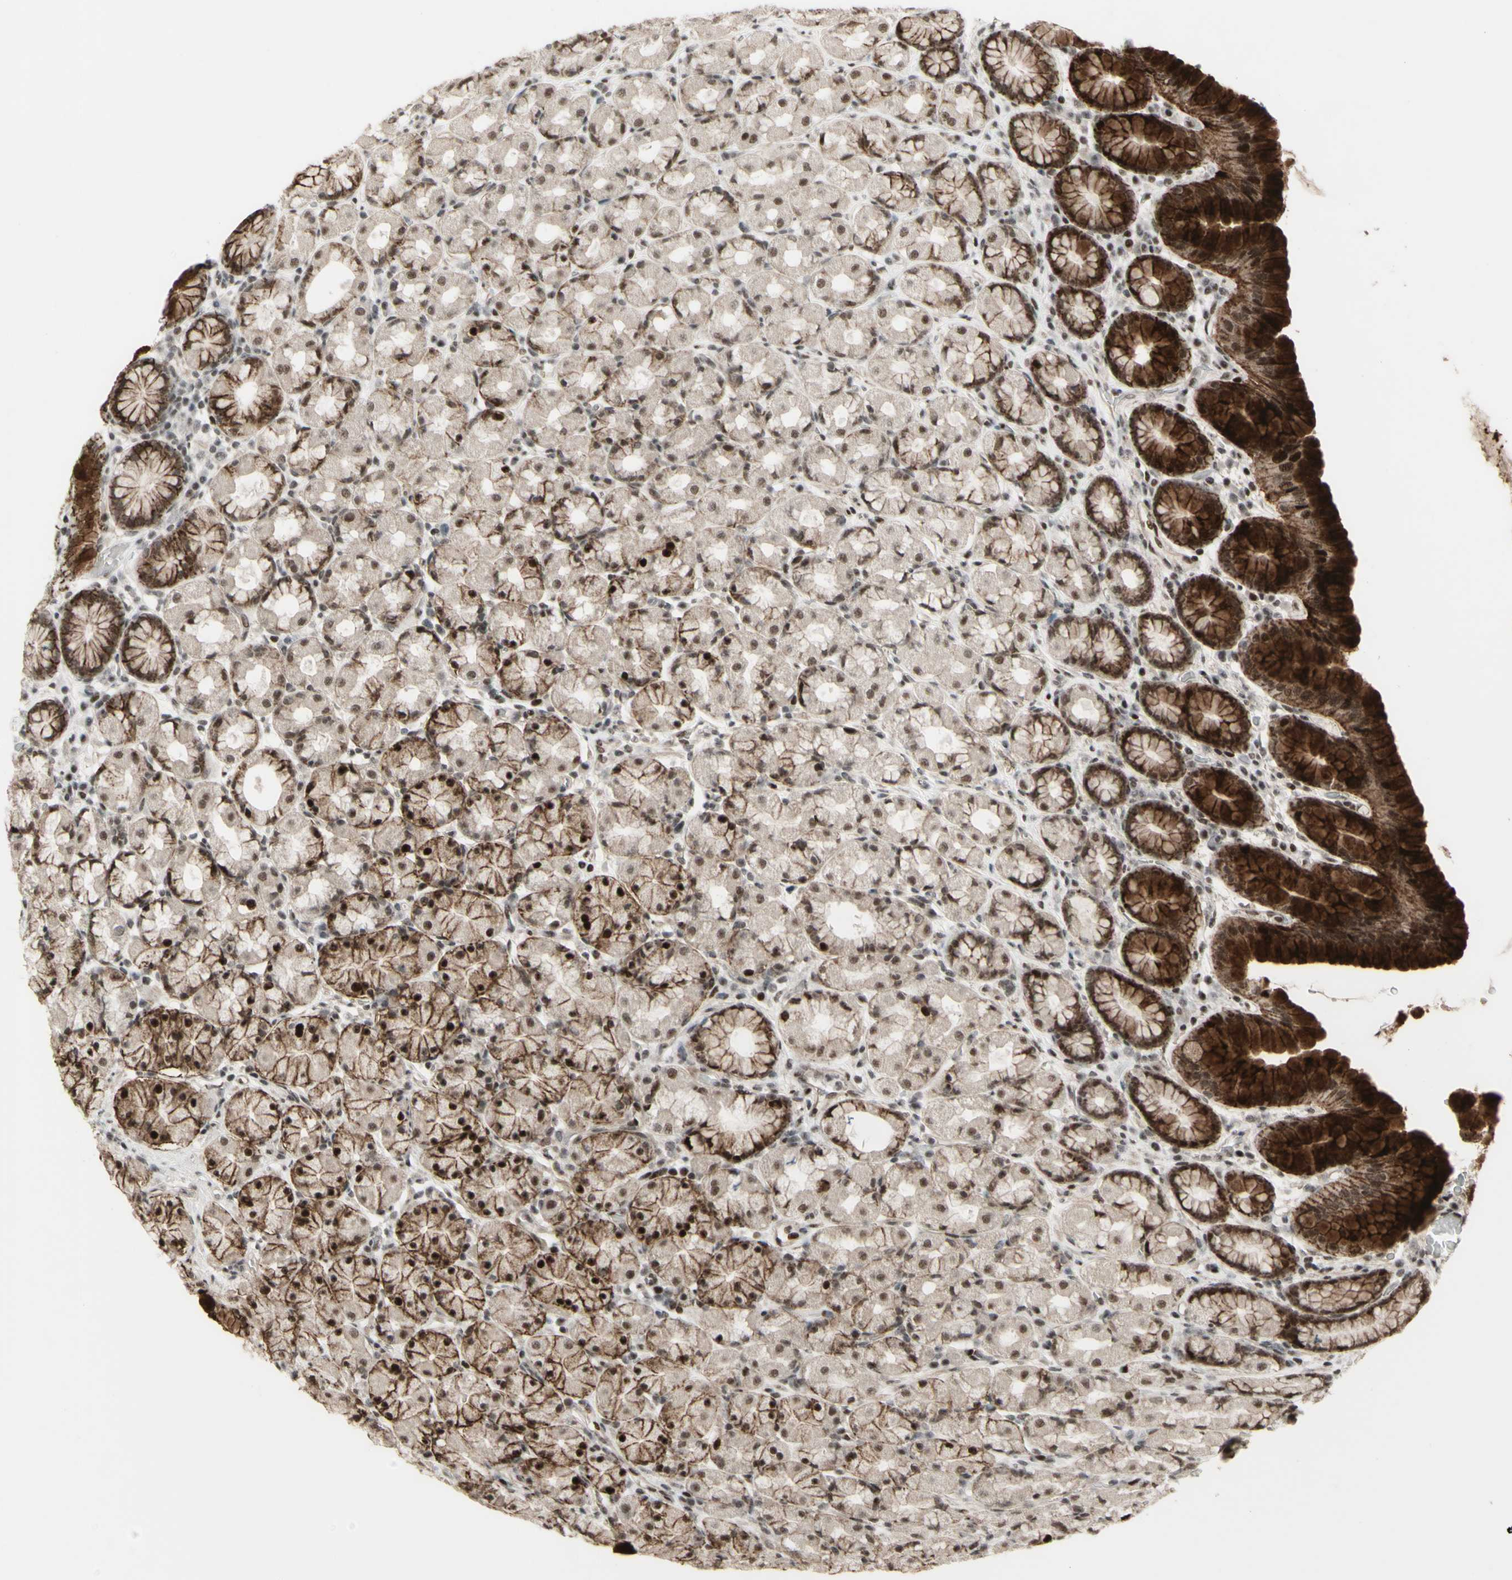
{"staining": {"intensity": "strong", "quantity": ">75%", "location": "cytoplasmic/membranous,nuclear"}, "tissue": "stomach", "cell_type": "Glandular cells", "image_type": "normal", "snomed": [{"axis": "morphology", "description": "Normal tissue, NOS"}, {"axis": "topography", "description": "Stomach, upper"}], "caption": "A micrograph of human stomach stained for a protein reveals strong cytoplasmic/membranous,nuclear brown staining in glandular cells. Immunohistochemistry stains the protein of interest in brown and the nuclei are stained blue.", "gene": "SUPT6H", "patient": {"sex": "male", "age": 68}}